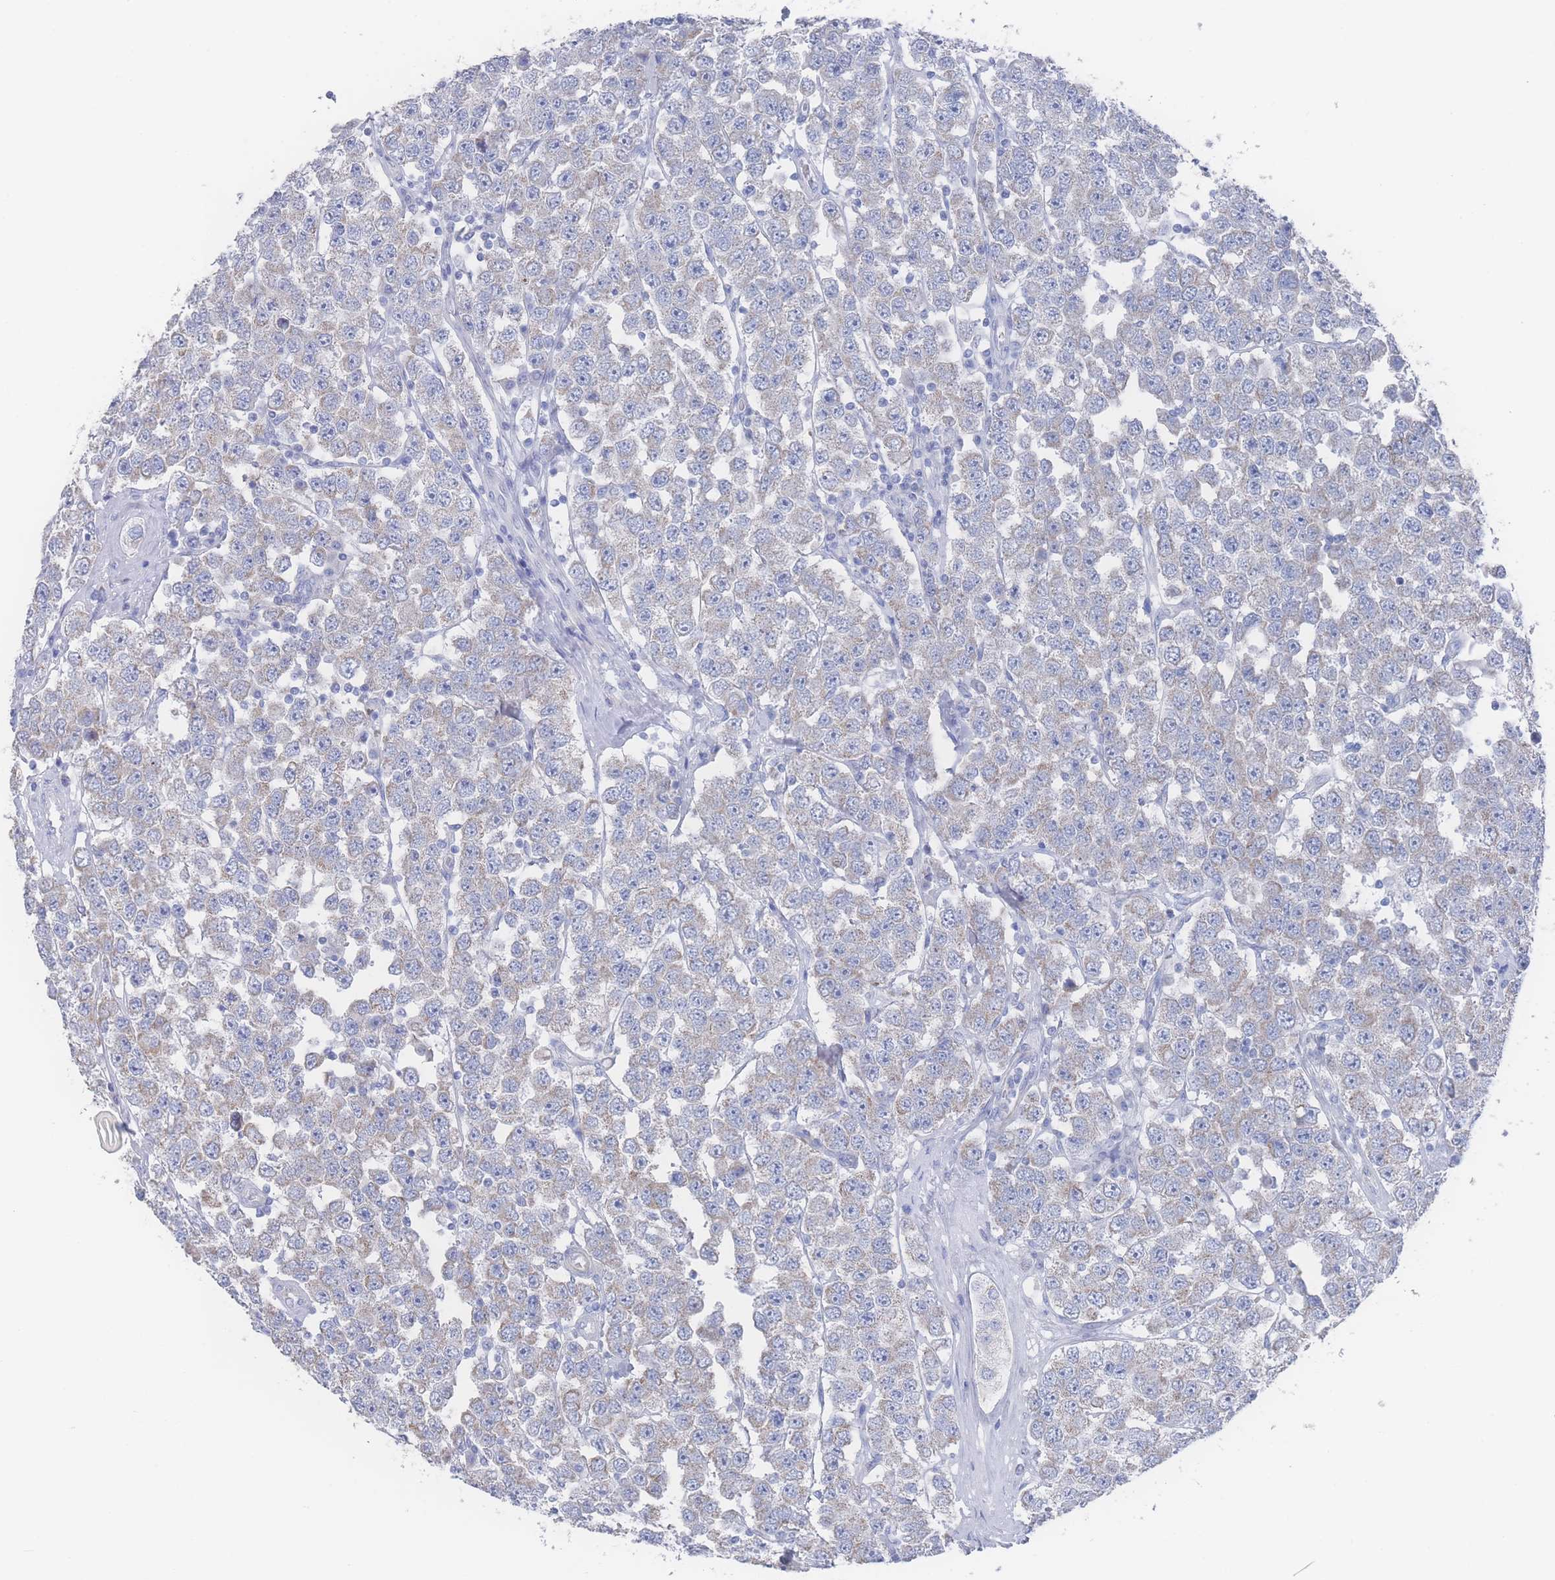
{"staining": {"intensity": "negative", "quantity": "none", "location": "none"}, "tissue": "testis cancer", "cell_type": "Tumor cells", "image_type": "cancer", "snomed": [{"axis": "morphology", "description": "Seminoma, NOS"}, {"axis": "topography", "description": "Testis"}], "caption": "This is an IHC micrograph of human testis cancer. There is no staining in tumor cells.", "gene": "SNPH", "patient": {"sex": "male", "age": 28}}